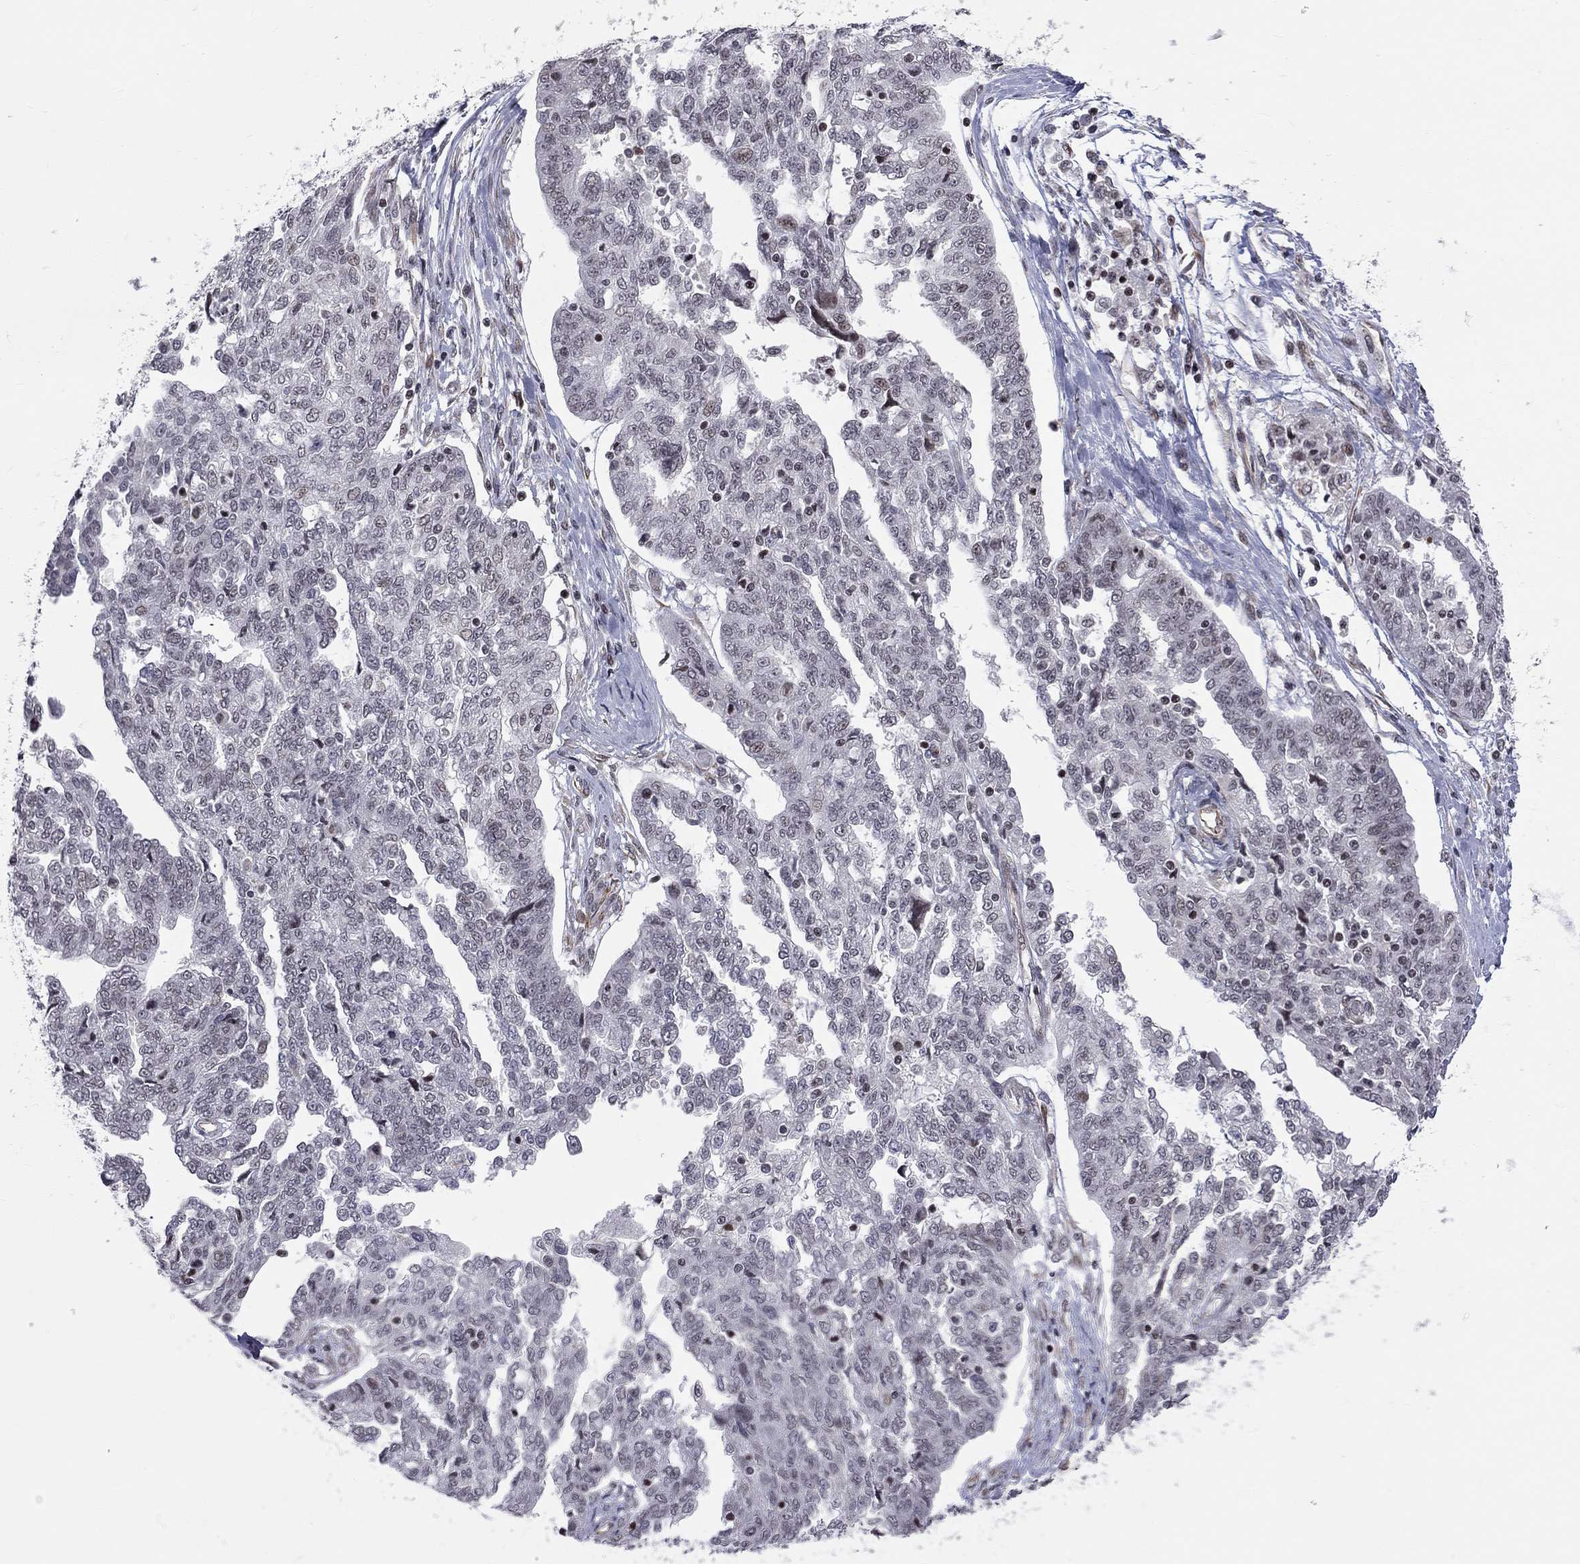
{"staining": {"intensity": "negative", "quantity": "none", "location": "none"}, "tissue": "ovarian cancer", "cell_type": "Tumor cells", "image_type": "cancer", "snomed": [{"axis": "morphology", "description": "Cystadenocarcinoma, serous, NOS"}, {"axis": "topography", "description": "Ovary"}], "caption": "This is an immunohistochemistry (IHC) photomicrograph of human ovarian serous cystadenocarcinoma. There is no positivity in tumor cells.", "gene": "MTNR1B", "patient": {"sex": "female", "age": 67}}